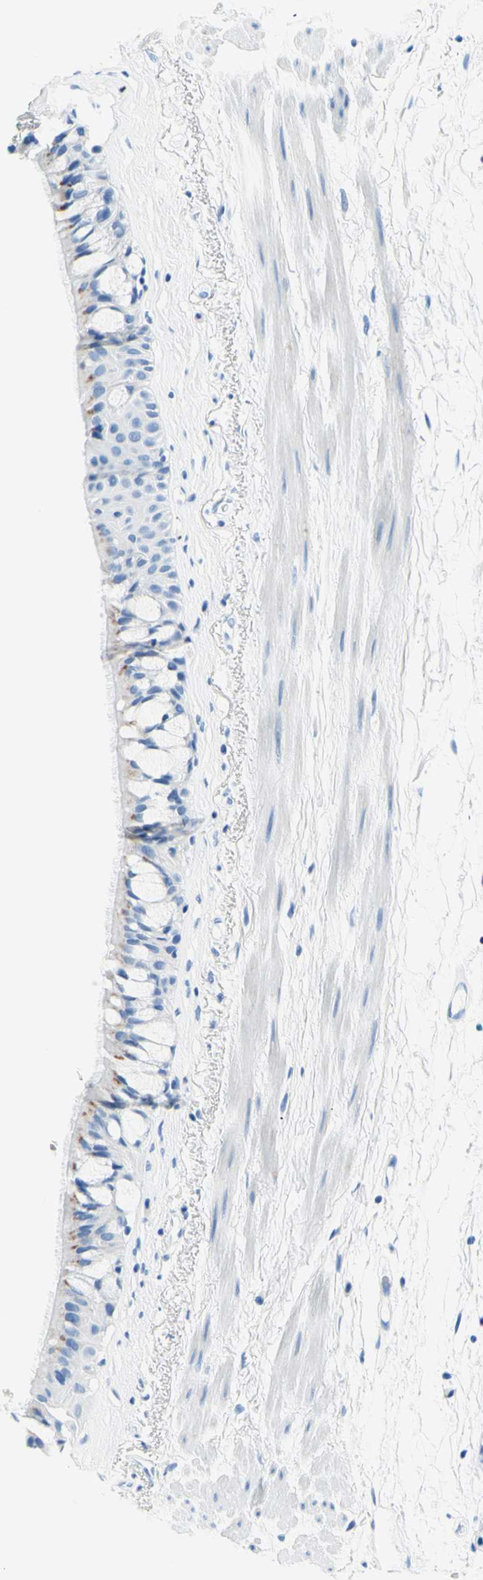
{"staining": {"intensity": "weak", "quantity": "<25%", "location": "cytoplasmic/membranous"}, "tissue": "bronchus", "cell_type": "Respiratory epithelial cells", "image_type": "normal", "snomed": [{"axis": "morphology", "description": "Normal tissue, NOS"}, {"axis": "topography", "description": "Bronchus"}], "caption": "A high-resolution histopathology image shows IHC staining of normal bronchus, which shows no significant positivity in respiratory epithelial cells.", "gene": "MYH2", "patient": {"sex": "male", "age": 66}}